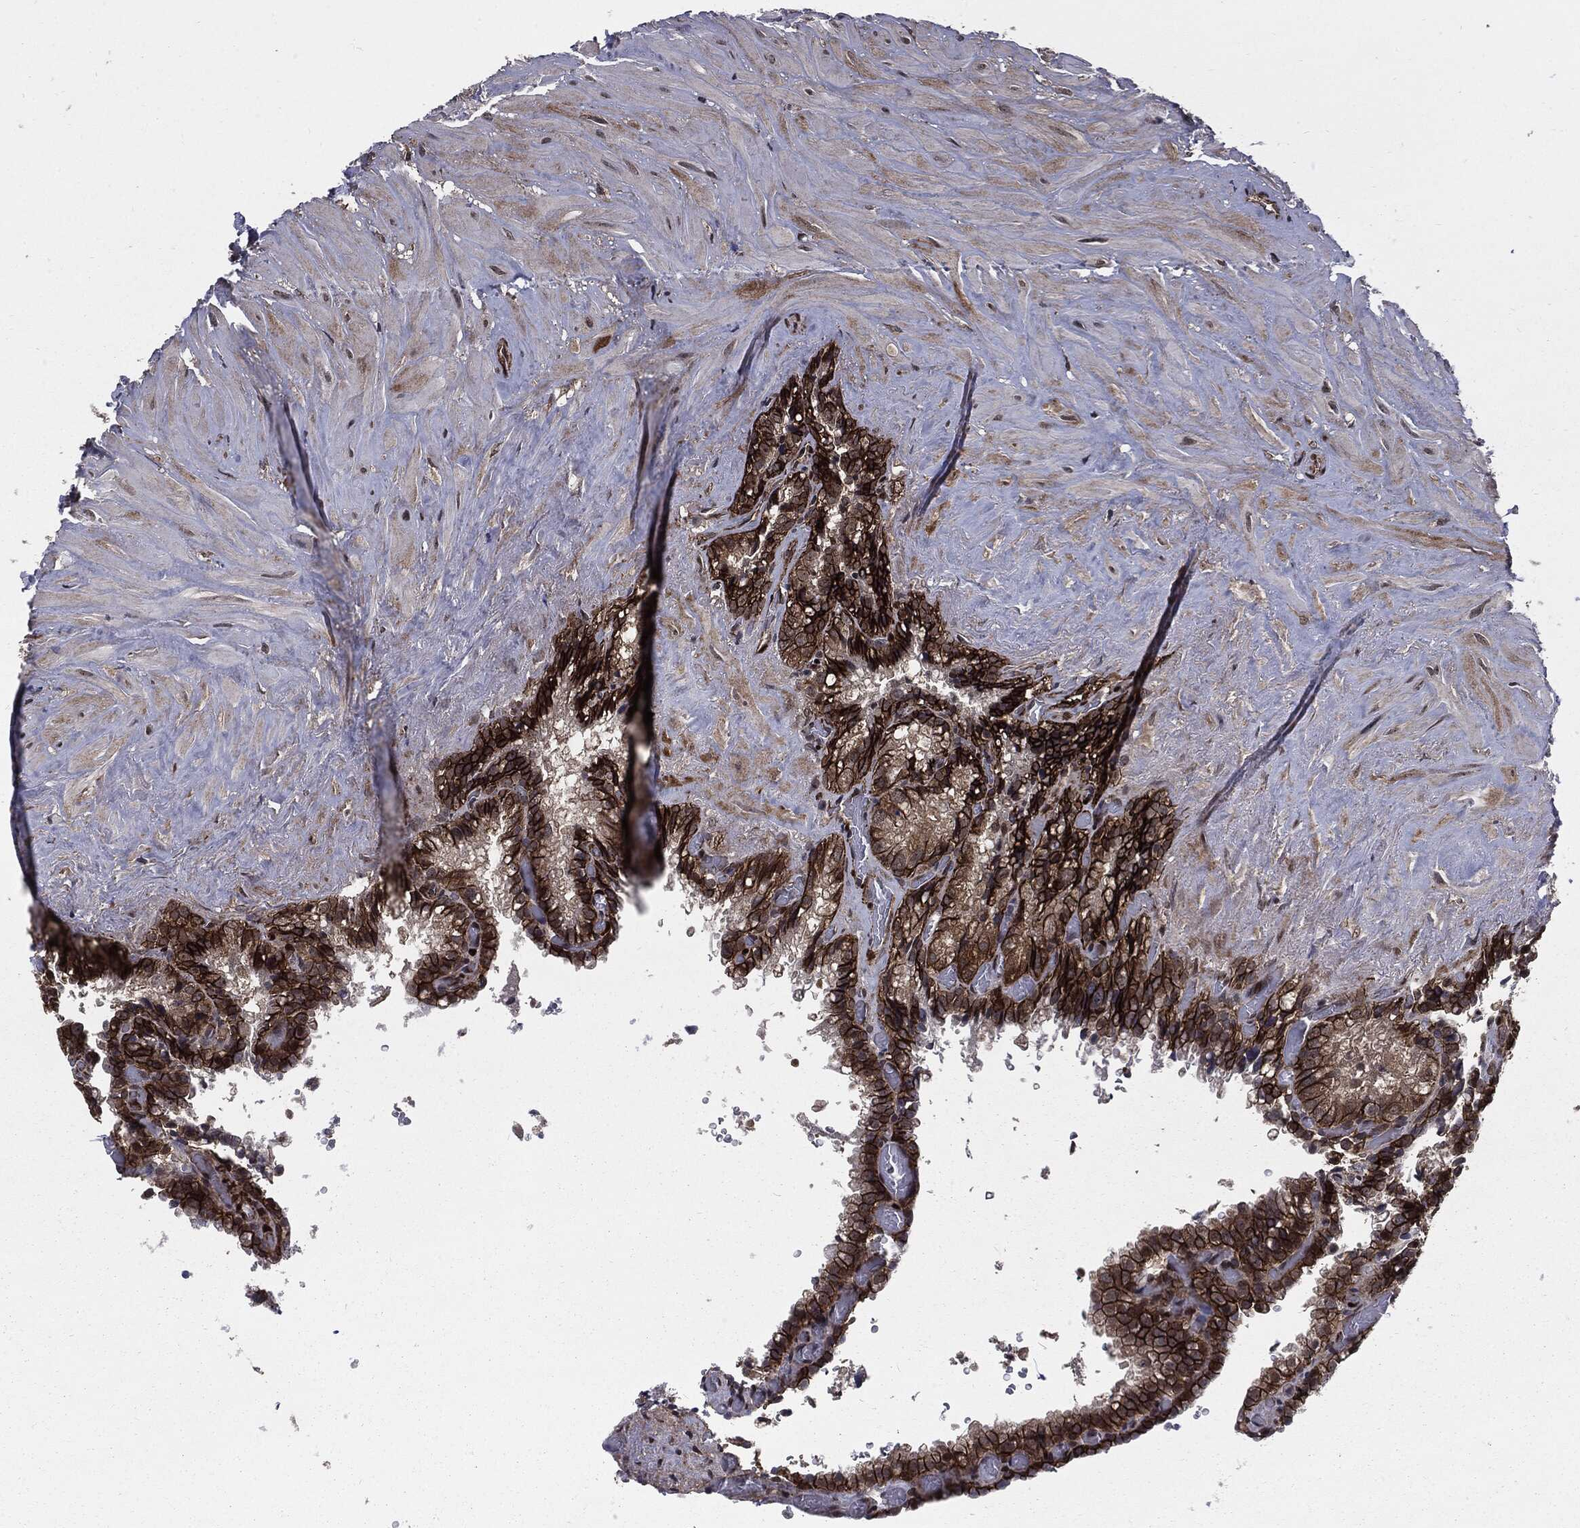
{"staining": {"intensity": "strong", "quantity": ">75%", "location": "cytoplasmic/membranous"}, "tissue": "seminal vesicle", "cell_type": "Glandular cells", "image_type": "normal", "snomed": [{"axis": "morphology", "description": "Normal tissue, NOS"}, {"axis": "topography", "description": "Seminal veicle"}], "caption": "Normal seminal vesicle reveals strong cytoplasmic/membranous staining in approximately >75% of glandular cells, visualized by immunohistochemistry.", "gene": "PTPA", "patient": {"sex": "male", "age": 67}}